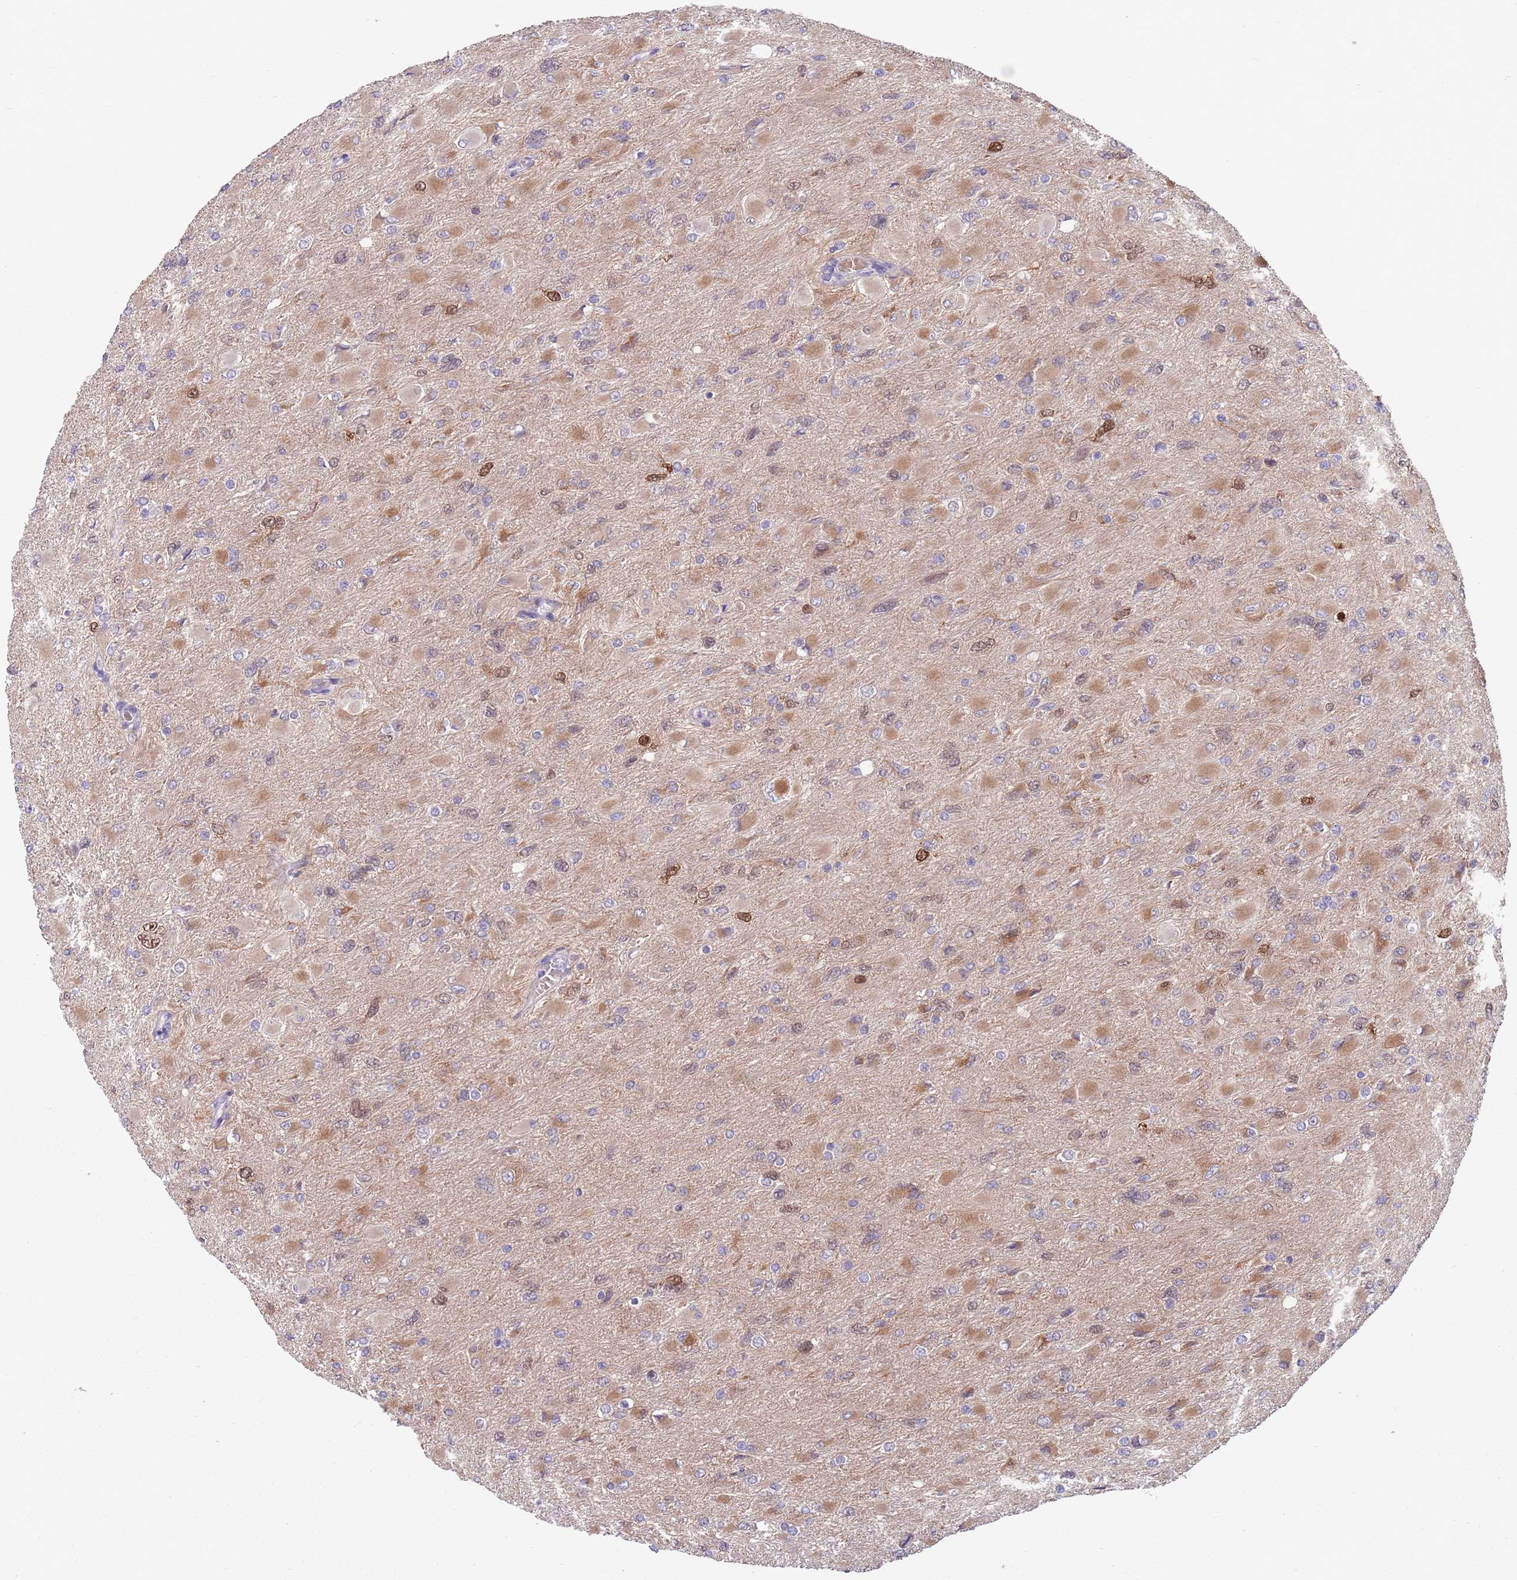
{"staining": {"intensity": "moderate", "quantity": "25%-75%", "location": "cytoplasmic/membranous,nuclear"}, "tissue": "glioma", "cell_type": "Tumor cells", "image_type": "cancer", "snomed": [{"axis": "morphology", "description": "Glioma, malignant, High grade"}, {"axis": "topography", "description": "Cerebral cortex"}], "caption": "Immunohistochemistry histopathology image of human glioma stained for a protein (brown), which demonstrates medium levels of moderate cytoplasmic/membranous and nuclear positivity in approximately 25%-75% of tumor cells.", "gene": "CLNS1A", "patient": {"sex": "female", "age": 36}}